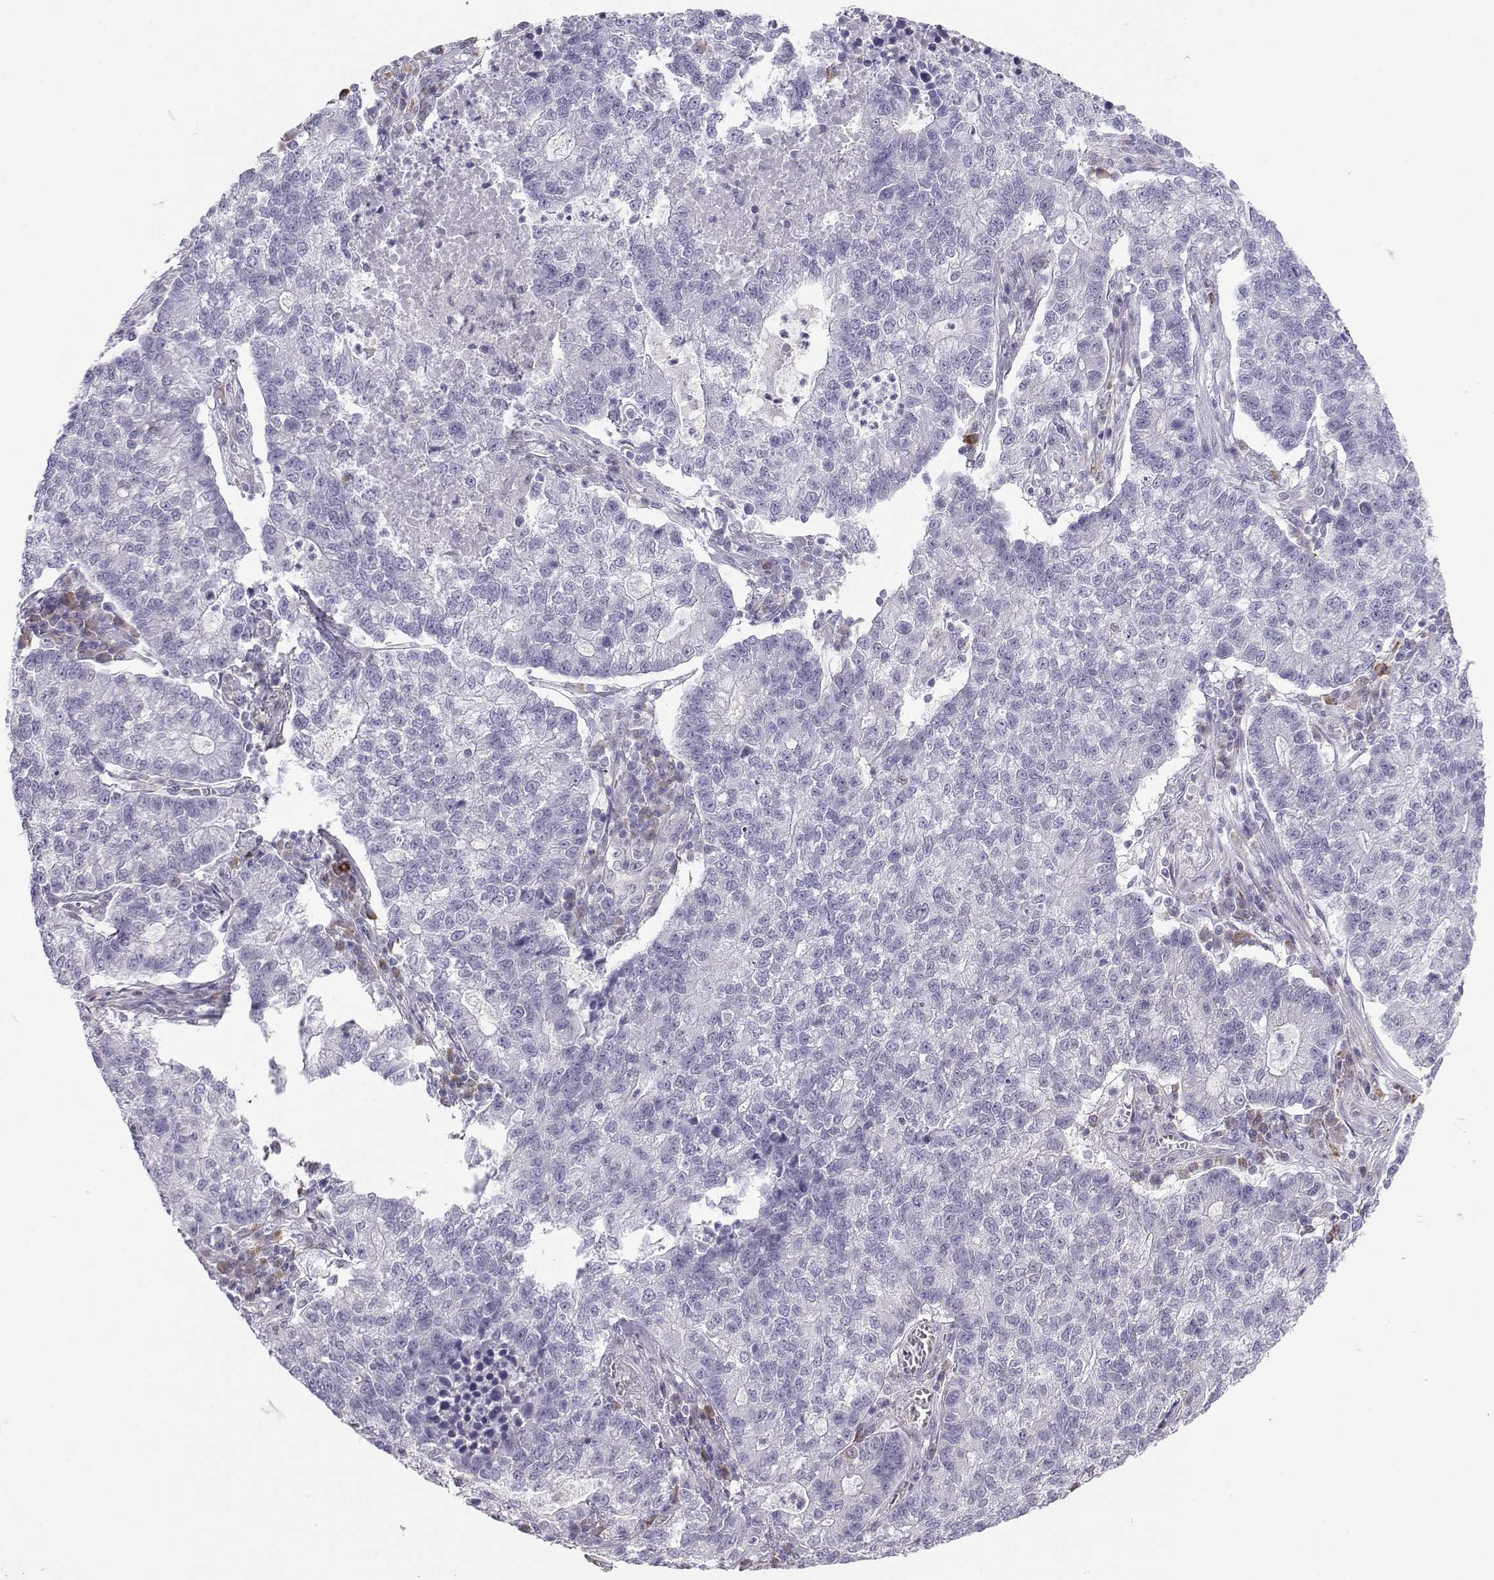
{"staining": {"intensity": "negative", "quantity": "none", "location": "none"}, "tissue": "lung cancer", "cell_type": "Tumor cells", "image_type": "cancer", "snomed": [{"axis": "morphology", "description": "Adenocarcinoma, NOS"}, {"axis": "topography", "description": "Lung"}], "caption": "There is no significant positivity in tumor cells of adenocarcinoma (lung). (DAB immunohistochemistry (IHC) visualized using brightfield microscopy, high magnification).", "gene": "DCLK3", "patient": {"sex": "male", "age": 57}}